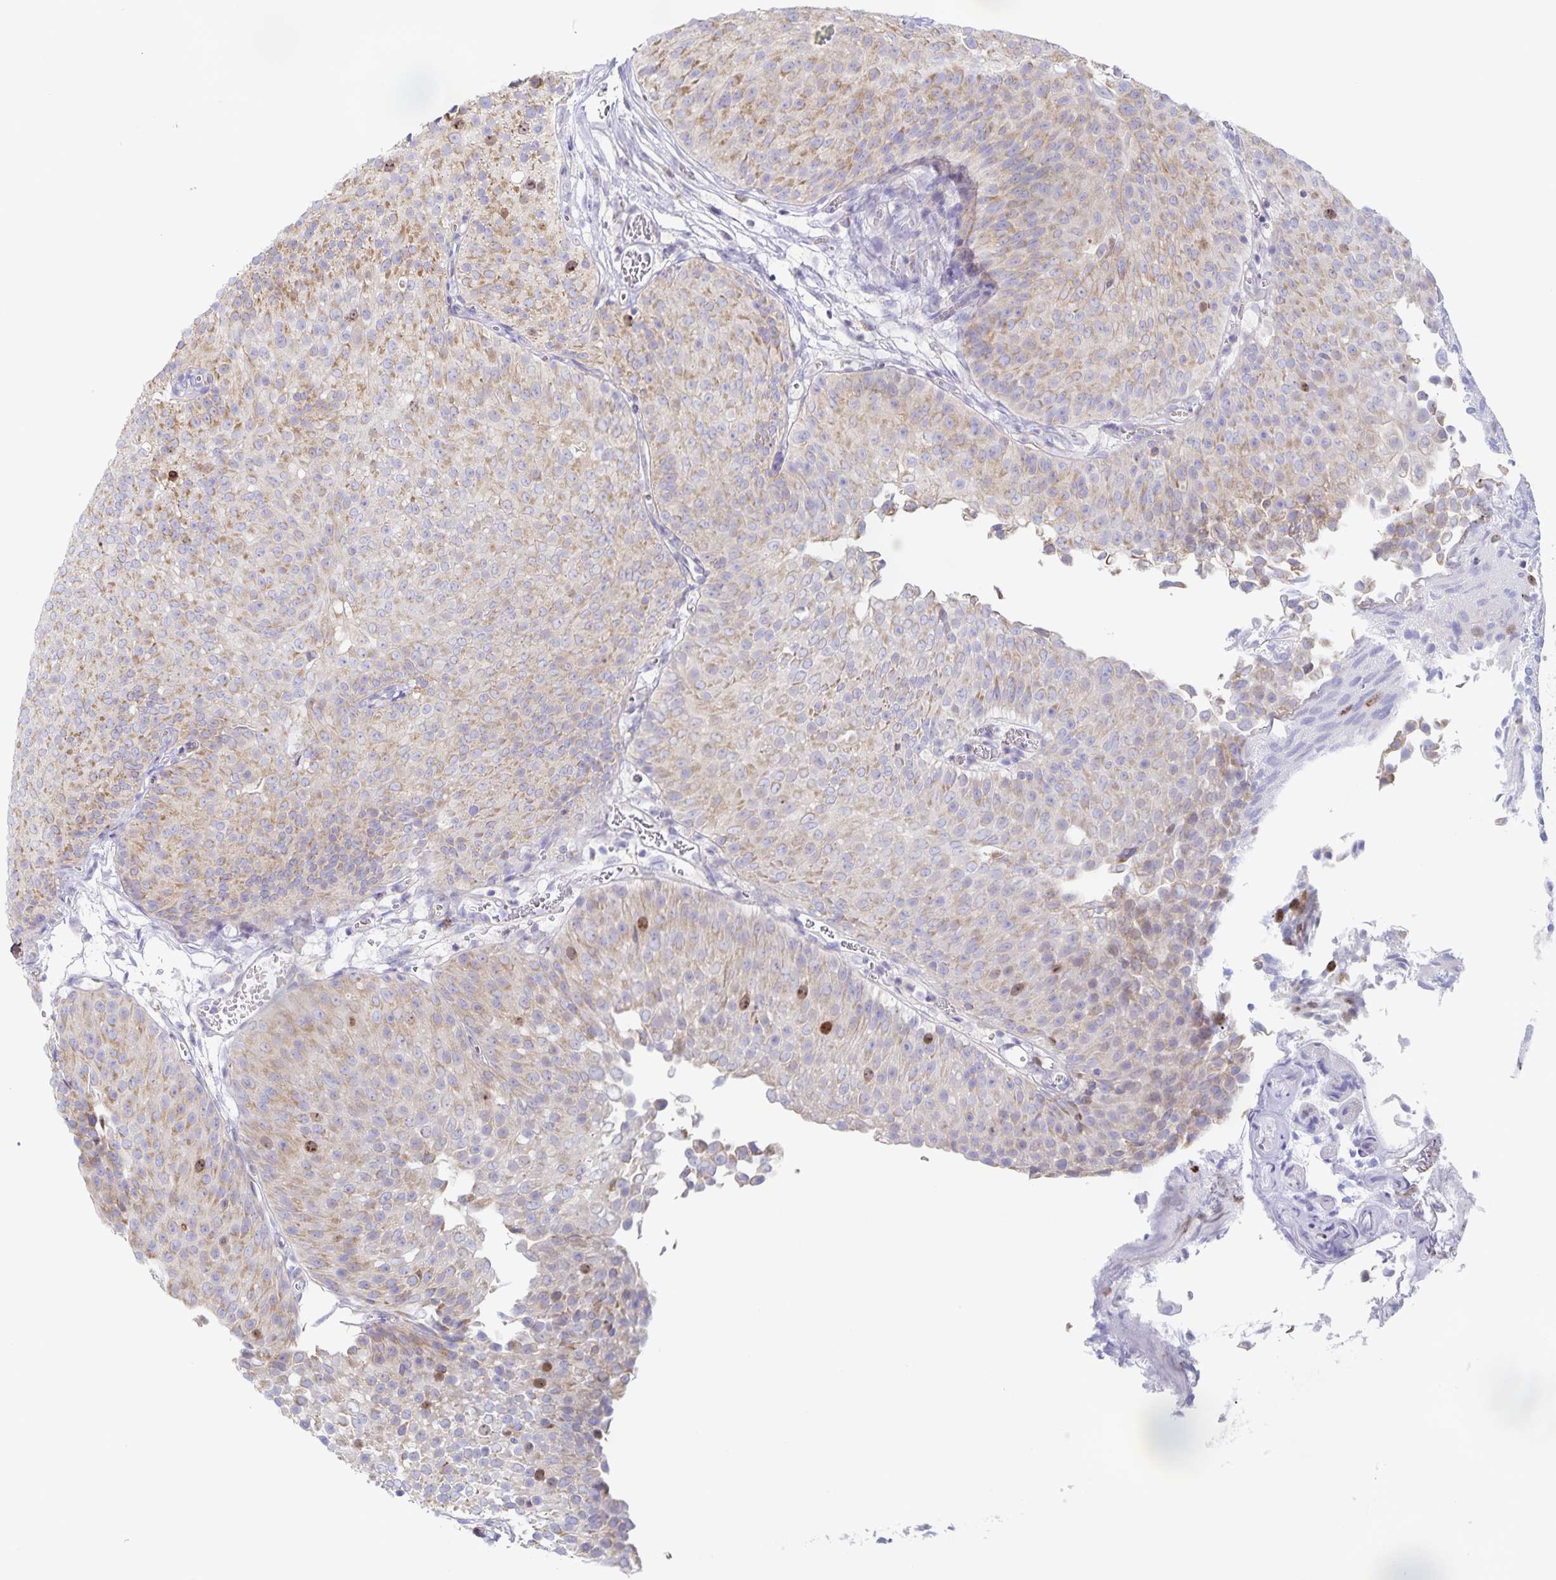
{"staining": {"intensity": "weak", "quantity": "25%-75%", "location": "cytoplasmic/membranous,nuclear"}, "tissue": "urothelial cancer", "cell_type": "Tumor cells", "image_type": "cancer", "snomed": [{"axis": "morphology", "description": "Urothelial carcinoma, Low grade"}, {"axis": "topography", "description": "Urinary bladder"}], "caption": "IHC image of urothelial cancer stained for a protein (brown), which reveals low levels of weak cytoplasmic/membranous and nuclear staining in approximately 25%-75% of tumor cells.", "gene": "CENPH", "patient": {"sex": "male", "age": 80}}